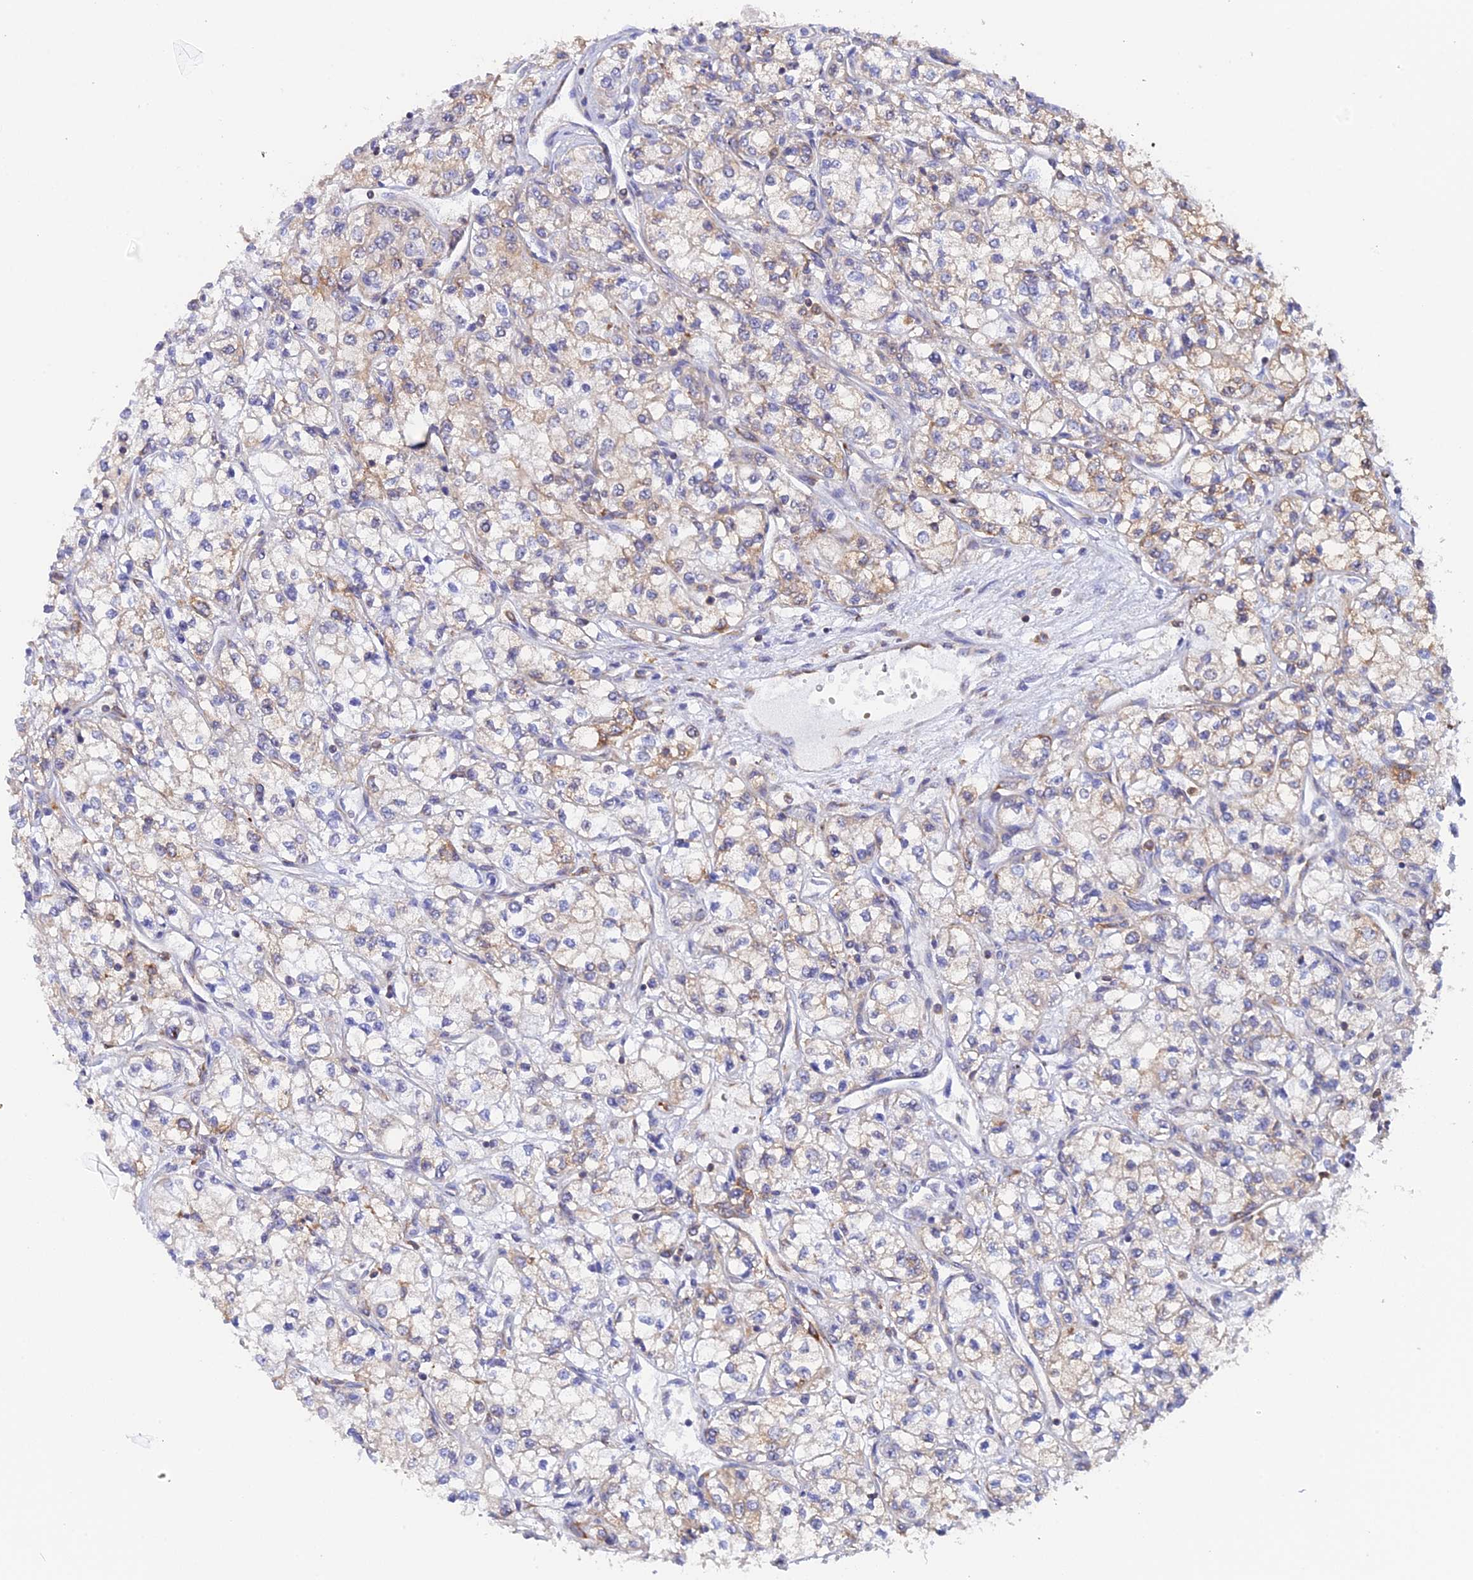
{"staining": {"intensity": "weak", "quantity": "<25%", "location": "cytoplasmic/membranous"}, "tissue": "renal cancer", "cell_type": "Tumor cells", "image_type": "cancer", "snomed": [{"axis": "morphology", "description": "Adenocarcinoma, NOS"}, {"axis": "topography", "description": "Kidney"}], "caption": "Immunohistochemistry (IHC) micrograph of human renal cancer (adenocarcinoma) stained for a protein (brown), which displays no staining in tumor cells. (DAB (3,3'-diaminobenzidine) IHC, high magnification).", "gene": "GMIP", "patient": {"sex": "male", "age": 80}}